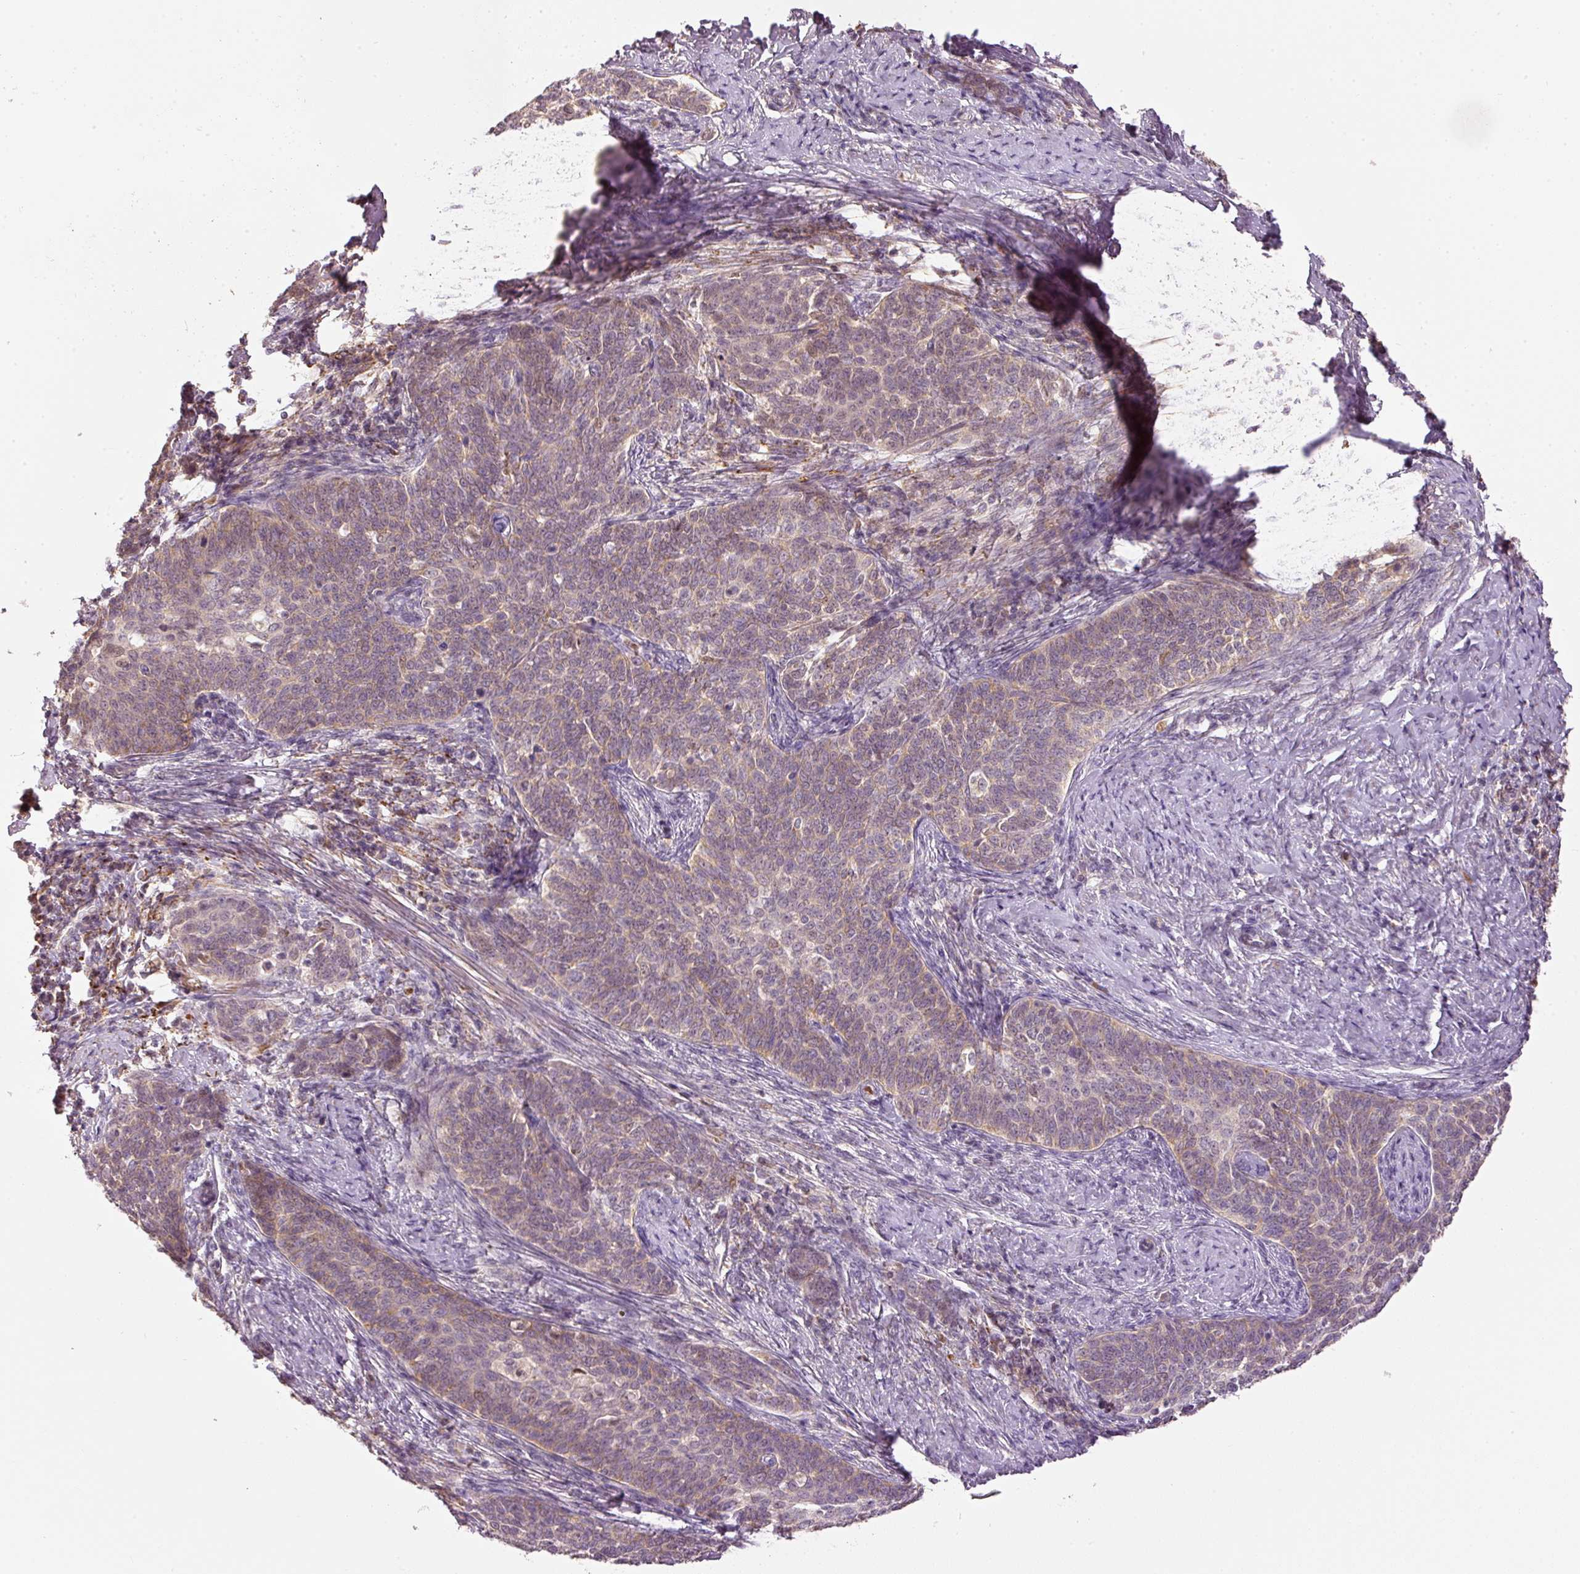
{"staining": {"intensity": "weak", "quantity": "25%-75%", "location": "cytoplasmic/membranous"}, "tissue": "cervical cancer", "cell_type": "Tumor cells", "image_type": "cancer", "snomed": [{"axis": "morphology", "description": "Squamous cell carcinoma, NOS"}, {"axis": "topography", "description": "Cervix"}], "caption": "High-power microscopy captured an IHC histopathology image of squamous cell carcinoma (cervical), revealing weak cytoplasmic/membranous expression in about 25%-75% of tumor cells.", "gene": "MTHFD1L", "patient": {"sex": "female", "age": 39}}